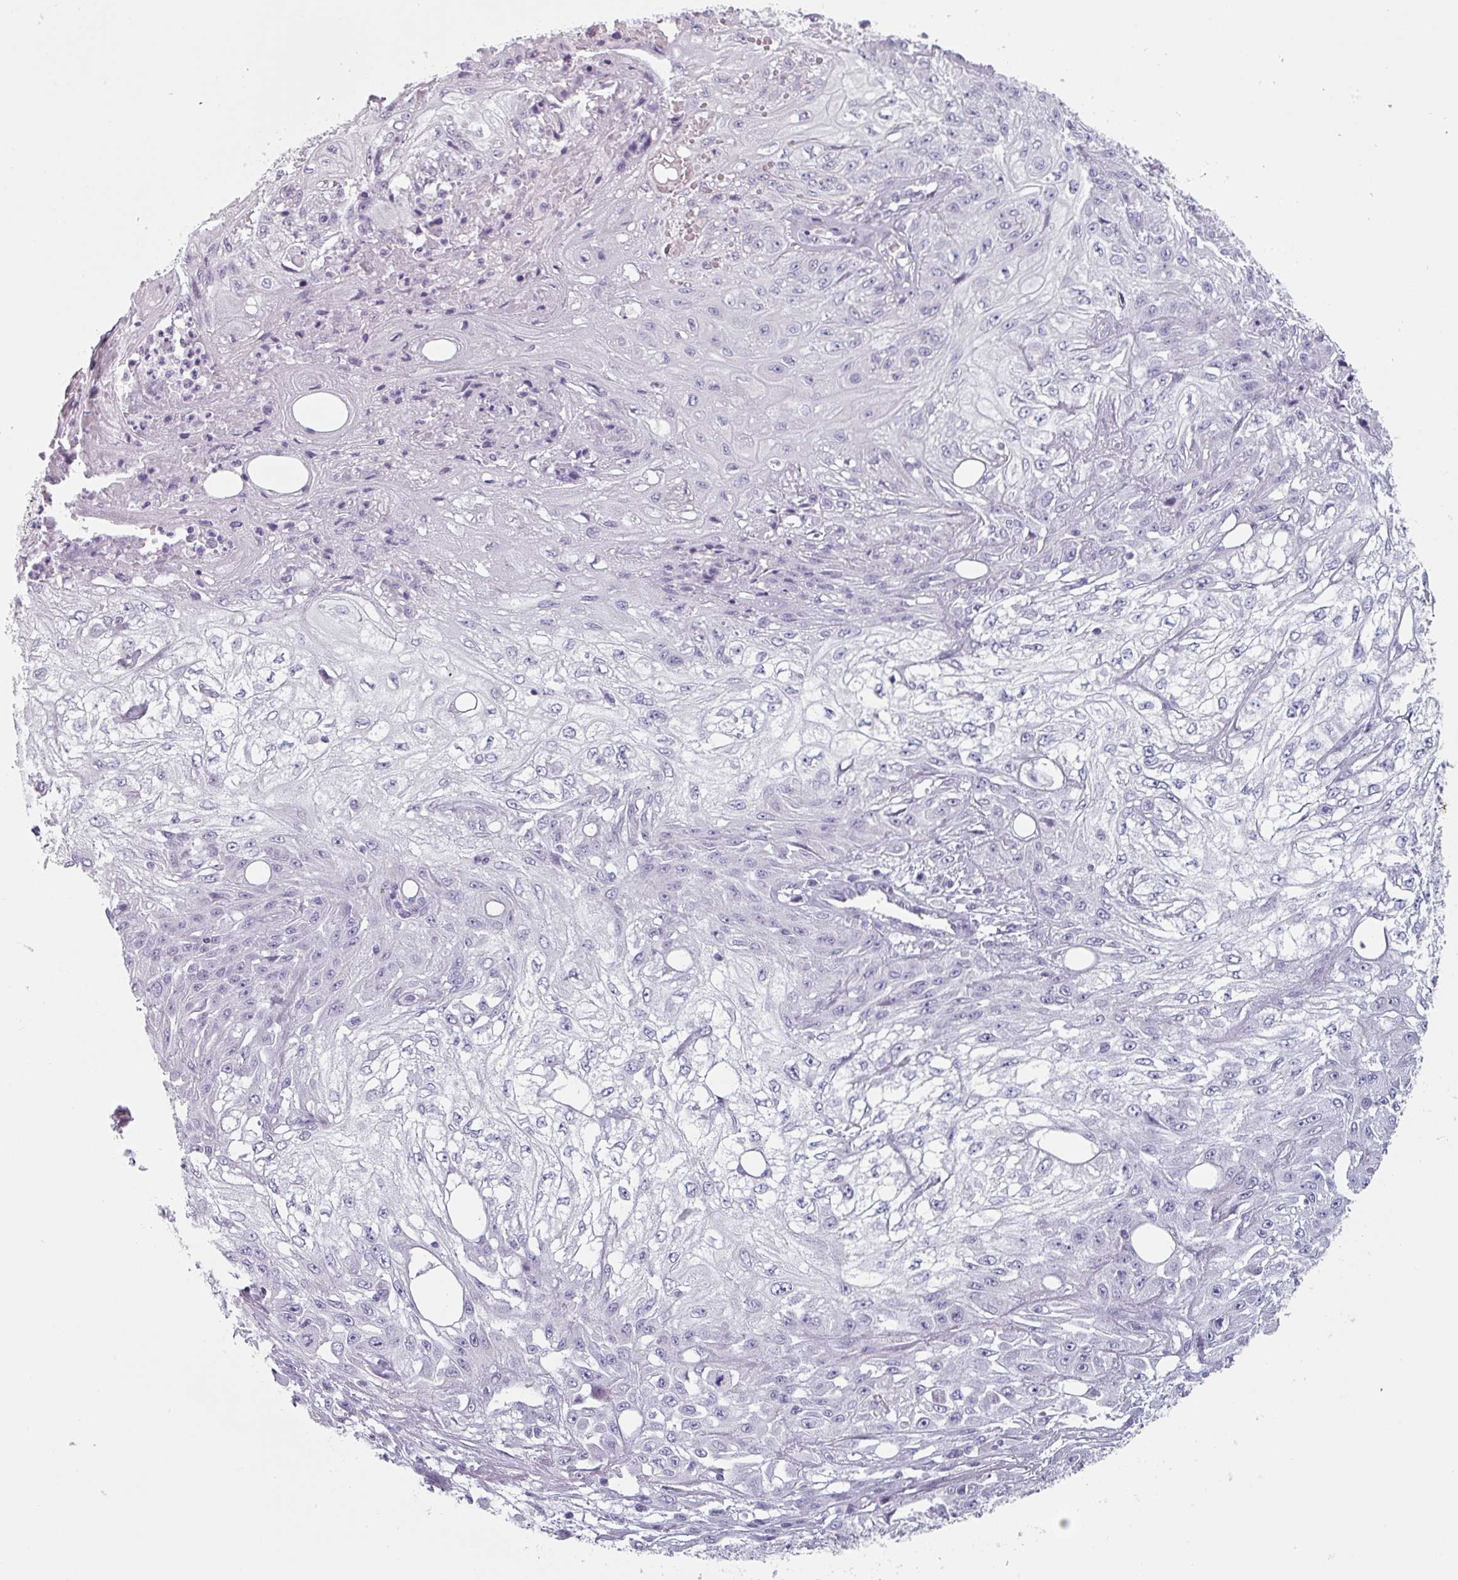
{"staining": {"intensity": "negative", "quantity": "none", "location": "none"}, "tissue": "skin cancer", "cell_type": "Tumor cells", "image_type": "cancer", "snomed": [{"axis": "morphology", "description": "Squamous cell carcinoma, NOS"}, {"axis": "morphology", "description": "Squamous cell carcinoma, metastatic, NOS"}, {"axis": "topography", "description": "Skin"}, {"axis": "topography", "description": "Lymph node"}], "caption": "Immunohistochemistry histopathology image of human metastatic squamous cell carcinoma (skin) stained for a protein (brown), which displays no staining in tumor cells. (DAB IHC with hematoxylin counter stain).", "gene": "SFTPA1", "patient": {"sex": "male", "age": 75}}